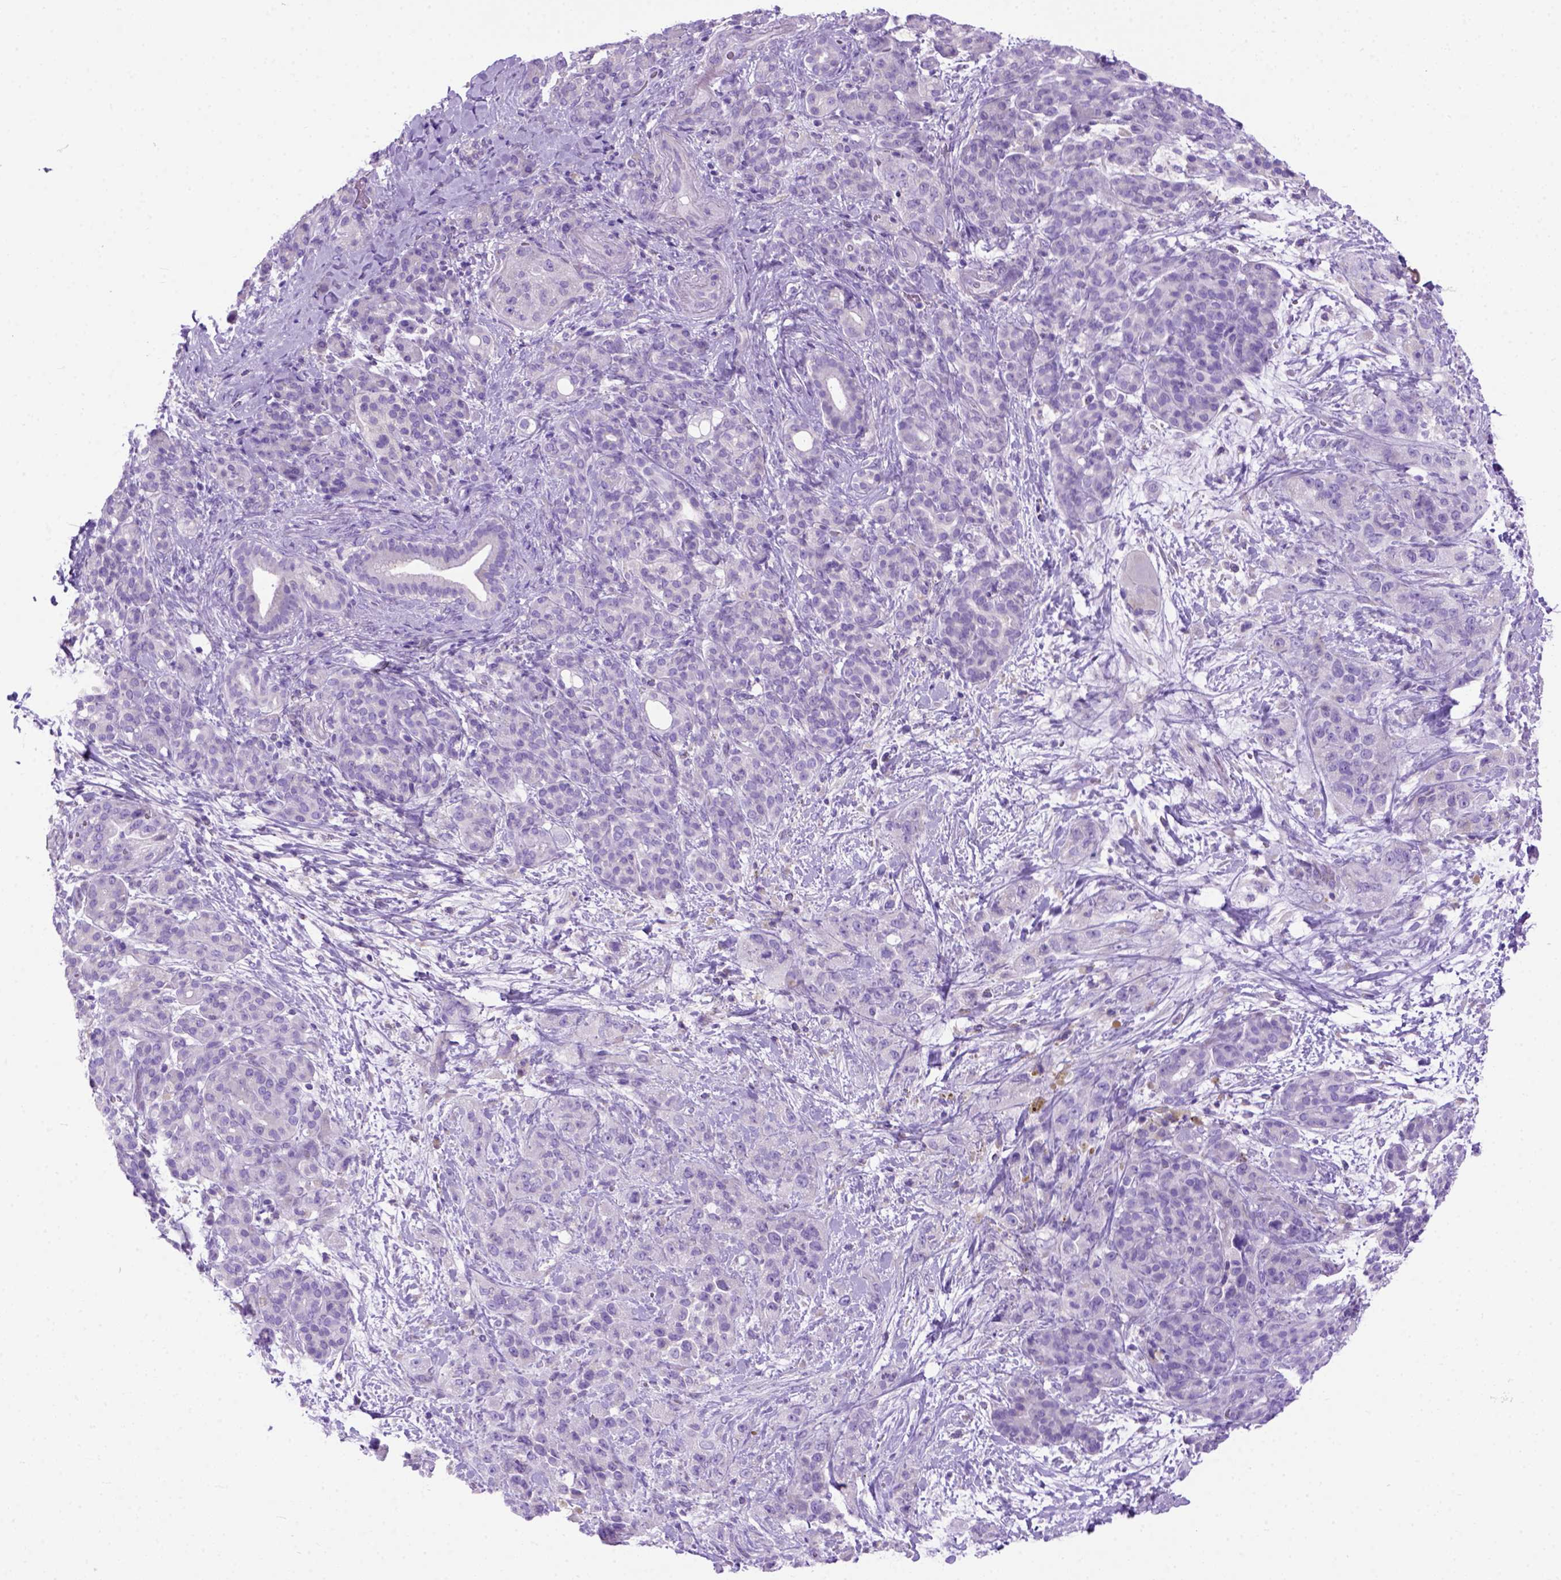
{"staining": {"intensity": "negative", "quantity": "none", "location": "none"}, "tissue": "pancreatic cancer", "cell_type": "Tumor cells", "image_type": "cancer", "snomed": [{"axis": "morphology", "description": "Adenocarcinoma, NOS"}, {"axis": "topography", "description": "Pancreas"}], "caption": "Tumor cells show no significant staining in pancreatic cancer.", "gene": "ODAD3", "patient": {"sex": "male", "age": 44}}